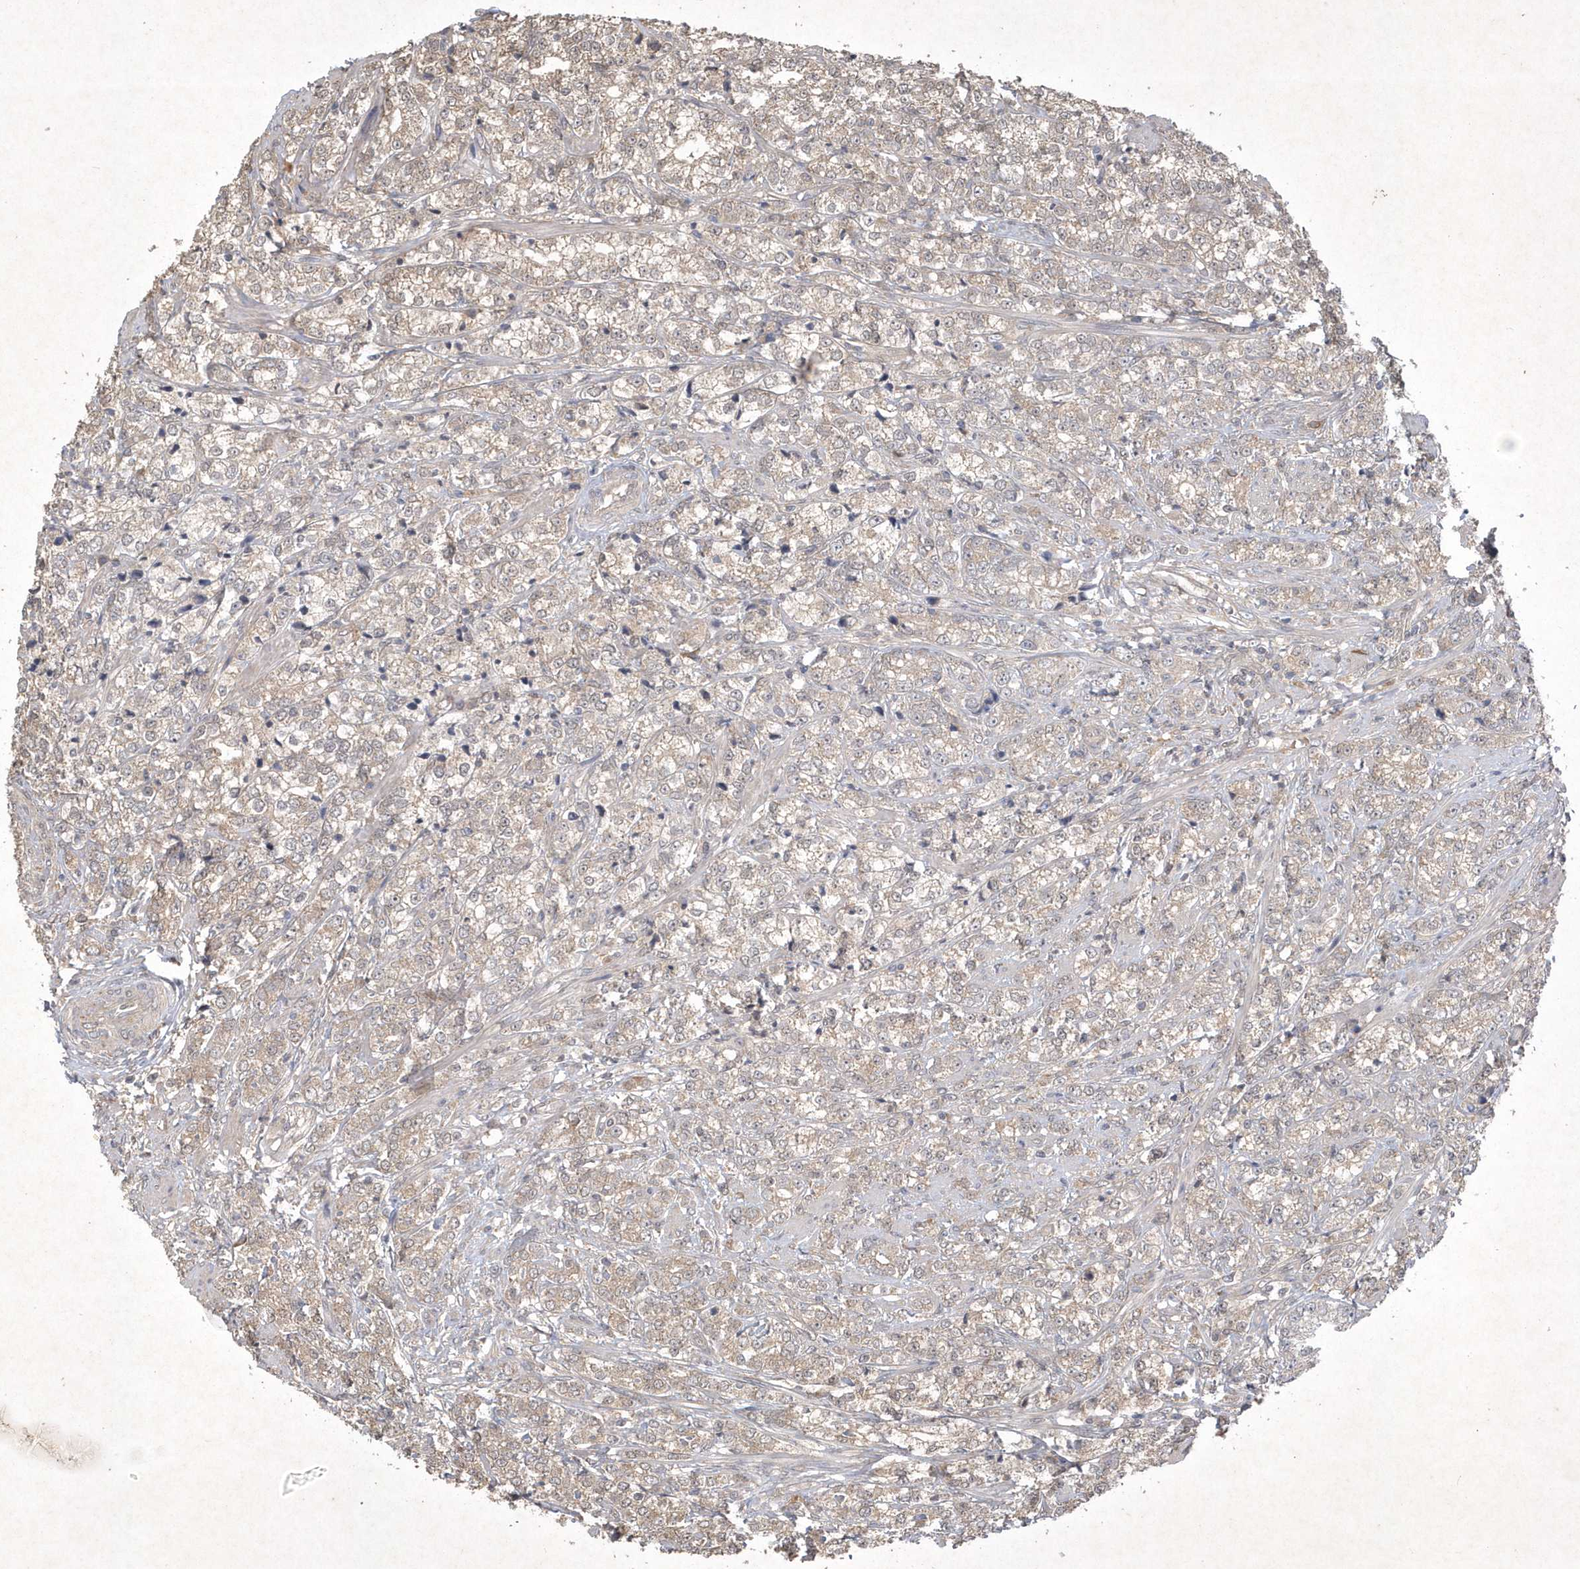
{"staining": {"intensity": "weak", "quantity": "25%-75%", "location": "cytoplasmic/membranous"}, "tissue": "prostate cancer", "cell_type": "Tumor cells", "image_type": "cancer", "snomed": [{"axis": "morphology", "description": "Adenocarcinoma, High grade"}, {"axis": "topography", "description": "Prostate"}], "caption": "Prostate cancer was stained to show a protein in brown. There is low levels of weak cytoplasmic/membranous staining in about 25%-75% of tumor cells.", "gene": "AKR7A2", "patient": {"sex": "male", "age": 69}}